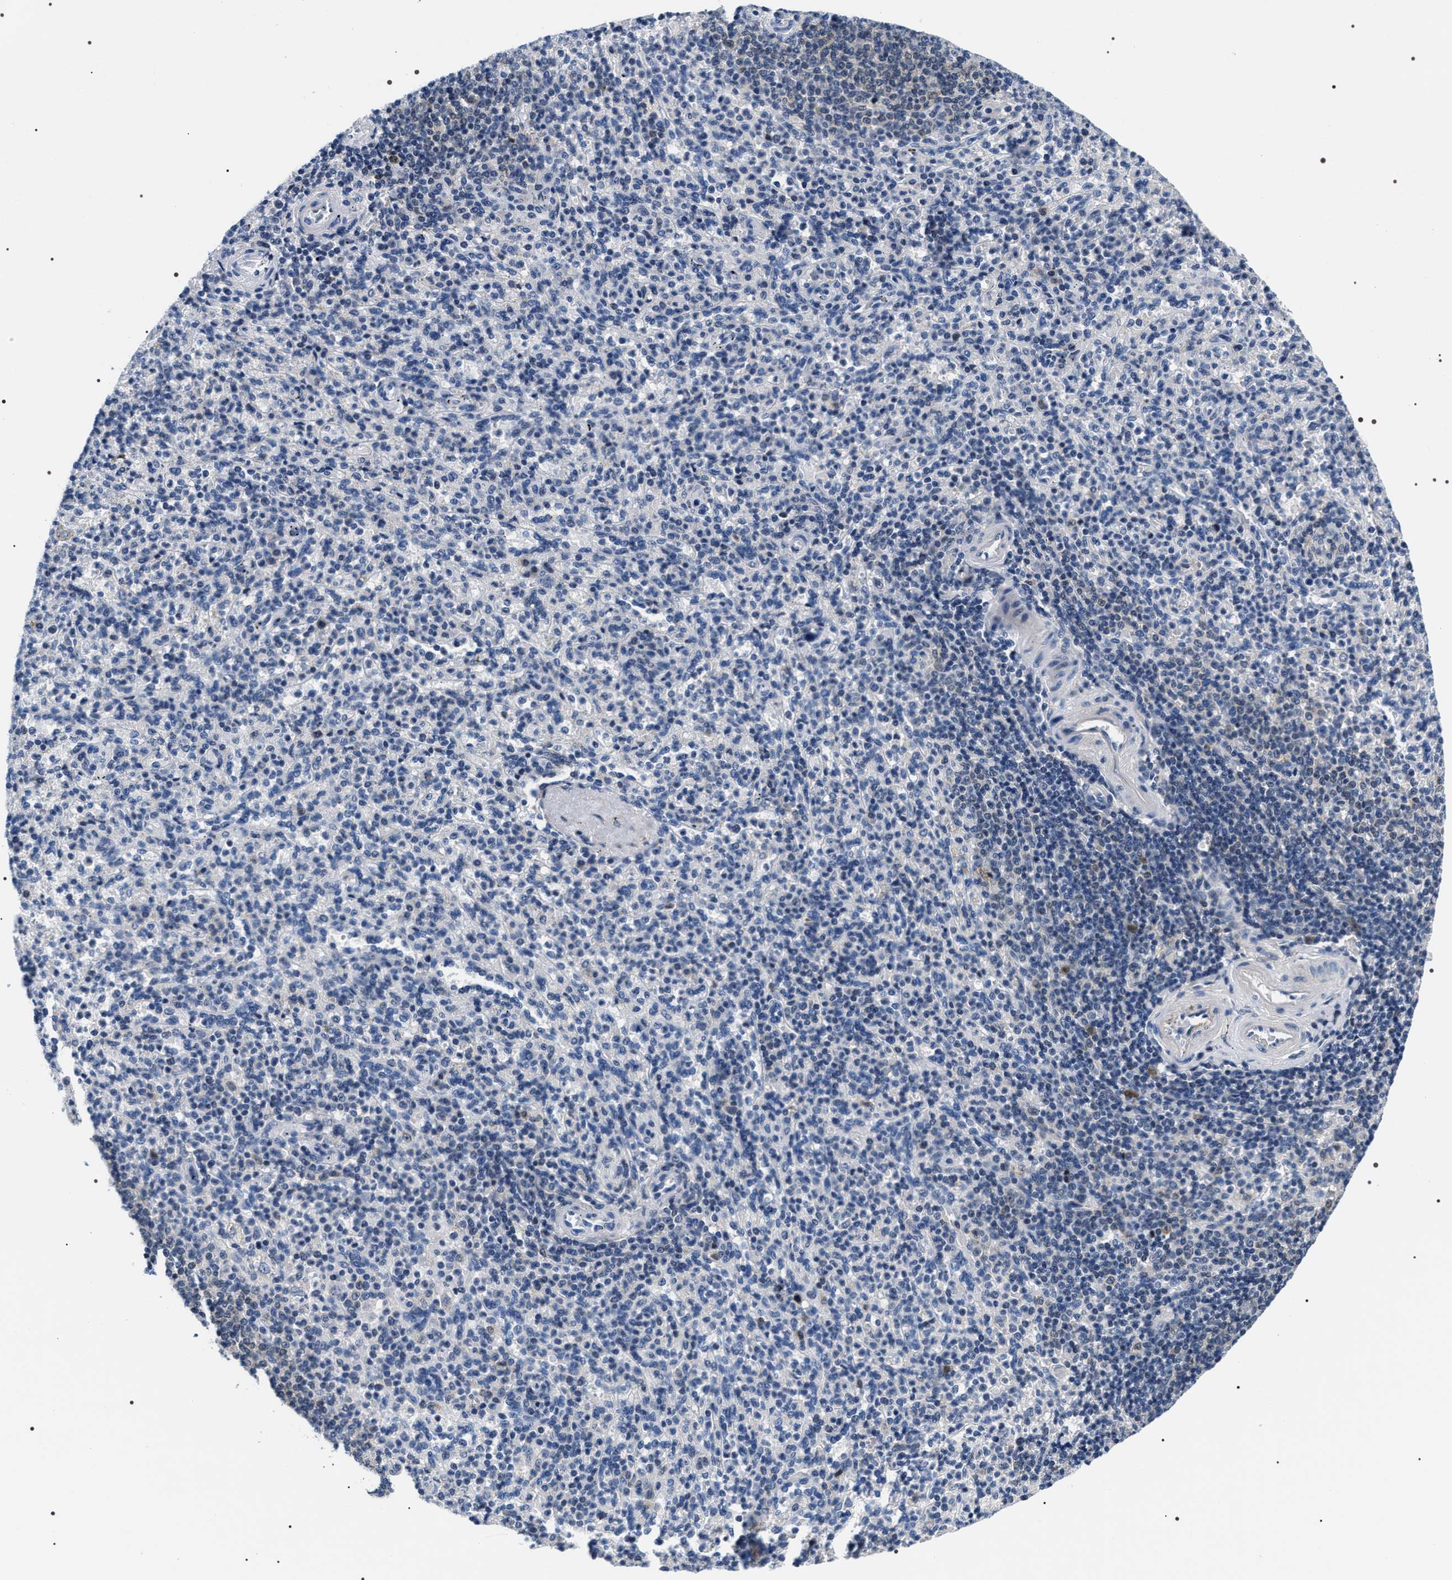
{"staining": {"intensity": "negative", "quantity": "none", "location": "none"}, "tissue": "spleen", "cell_type": "Cells in red pulp", "image_type": "normal", "snomed": [{"axis": "morphology", "description": "Normal tissue, NOS"}, {"axis": "topography", "description": "Spleen"}], "caption": "Spleen stained for a protein using immunohistochemistry (IHC) demonstrates no expression cells in red pulp.", "gene": "BAG2", "patient": {"sex": "male", "age": 36}}